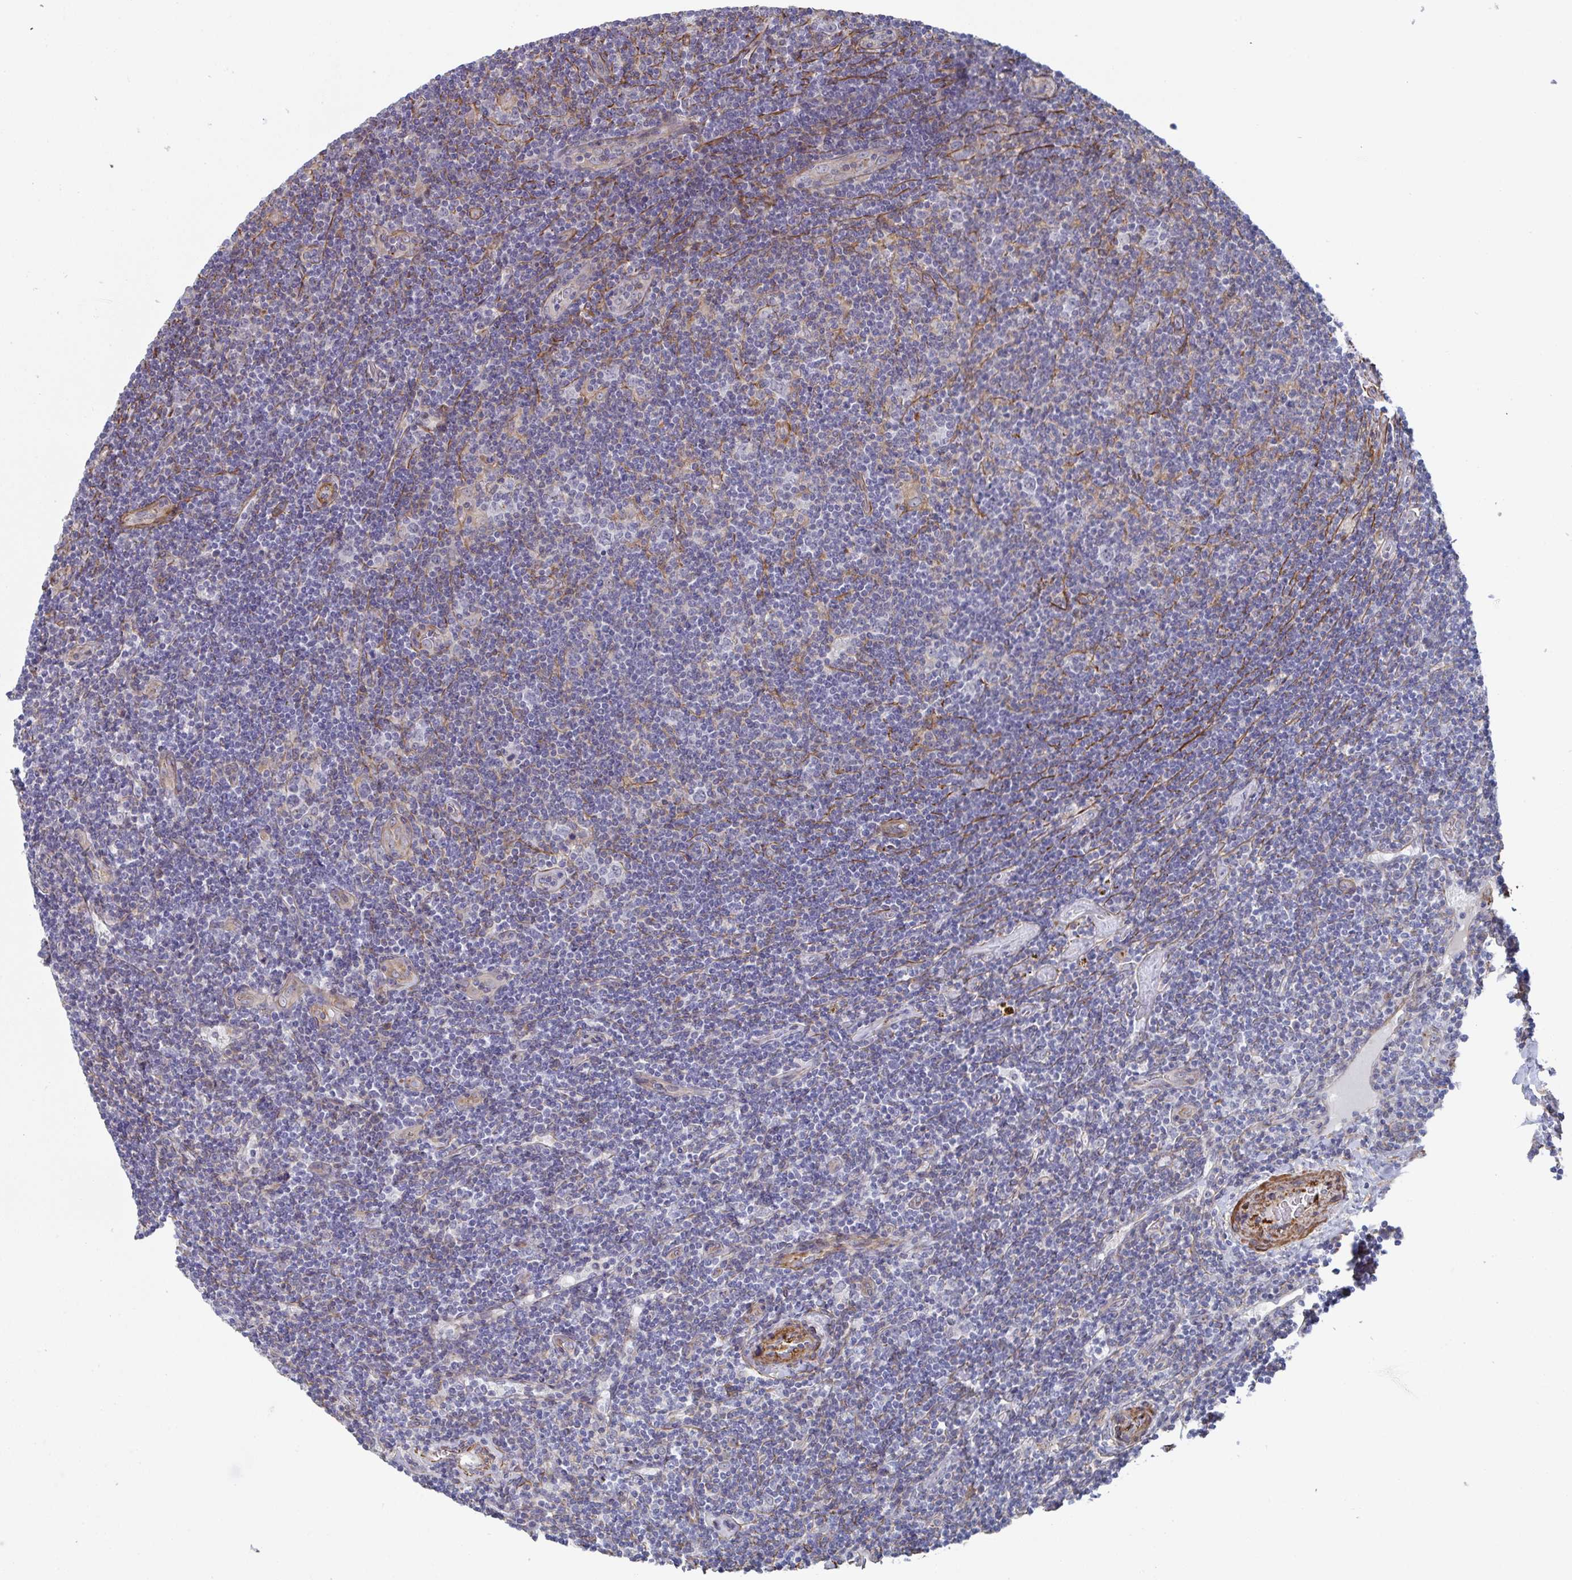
{"staining": {"intensity": "negative", "quantity": "none", "location": "none"}, "tissue": "lymphoma", "cell_type": "Tumor cells", "image_type": "cancer", "snomed": [{"axis": "morphology", "description": "Hodgkin's disease, NOS"}, {"axis": "topography", "description": "Lymph node"}], "caption": "Photomicrograph shows no protein expression in tumor cells of Hodgkin's disease tissue.", "gene": "NEURL4", "patient": {"sex": "male", "age": 40}}